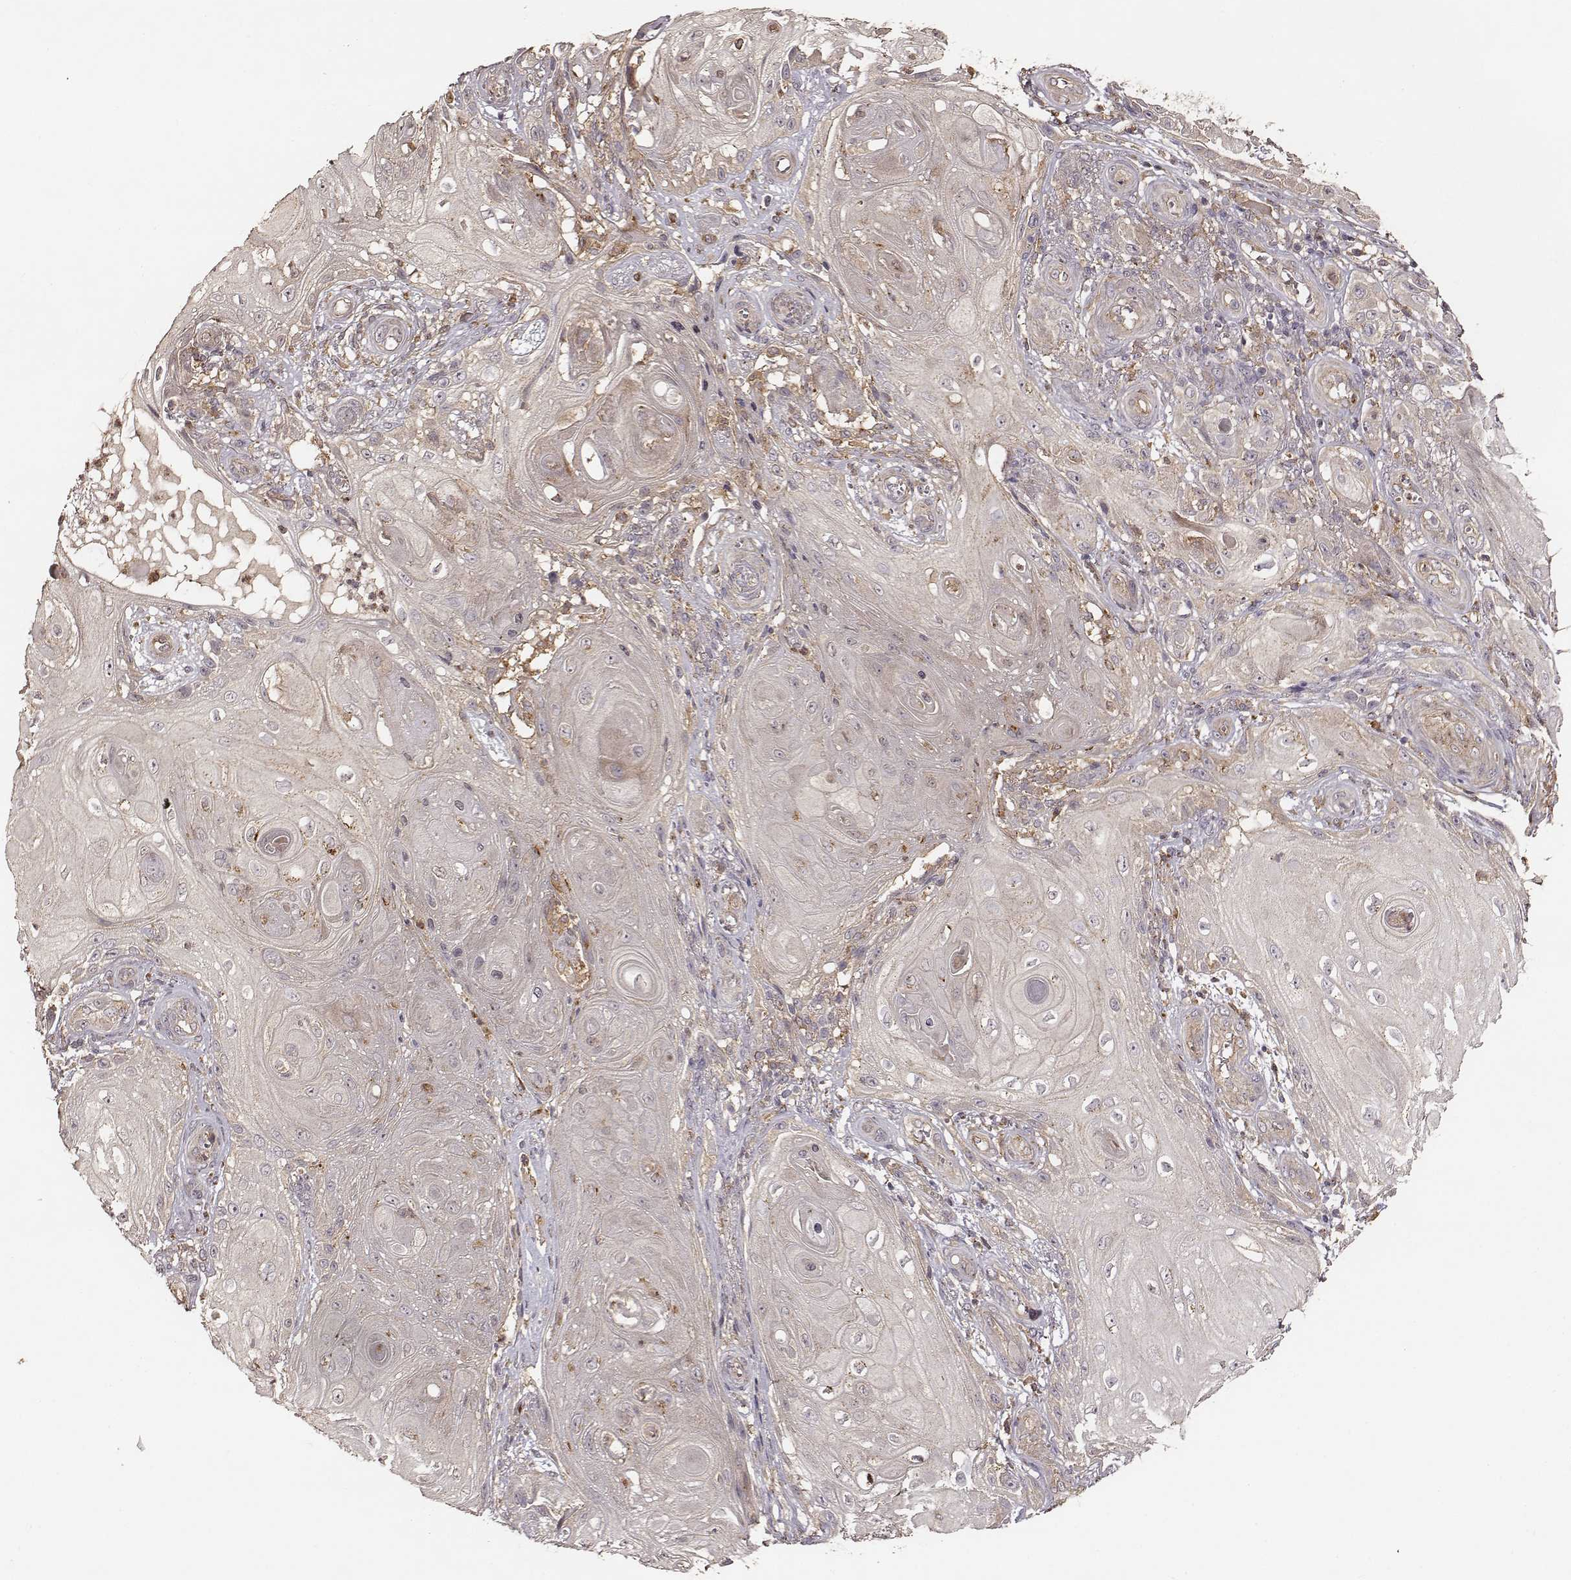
{"staining": {"intensity": "weak", "quantity": "25%-75%", "location": "cytoplasmic/membranous"}, "tissue": "skin cancer", "cell_type": "Tumor cells", "image_type": "cancer", "snomed": [{"axis": "morphology", "description": "Squamous cell carcinoma, NOS"}, {"axis": "topography", "description": "Skin"}], "caption": "Protein expression analysis of human skin squamous cell carcinoma reveals weak cytoplasmic/membranous staining in about 25%-75% of tumor cells.", "gene": "VPS26A", "patient": {"sex": "male", "age": 62}}